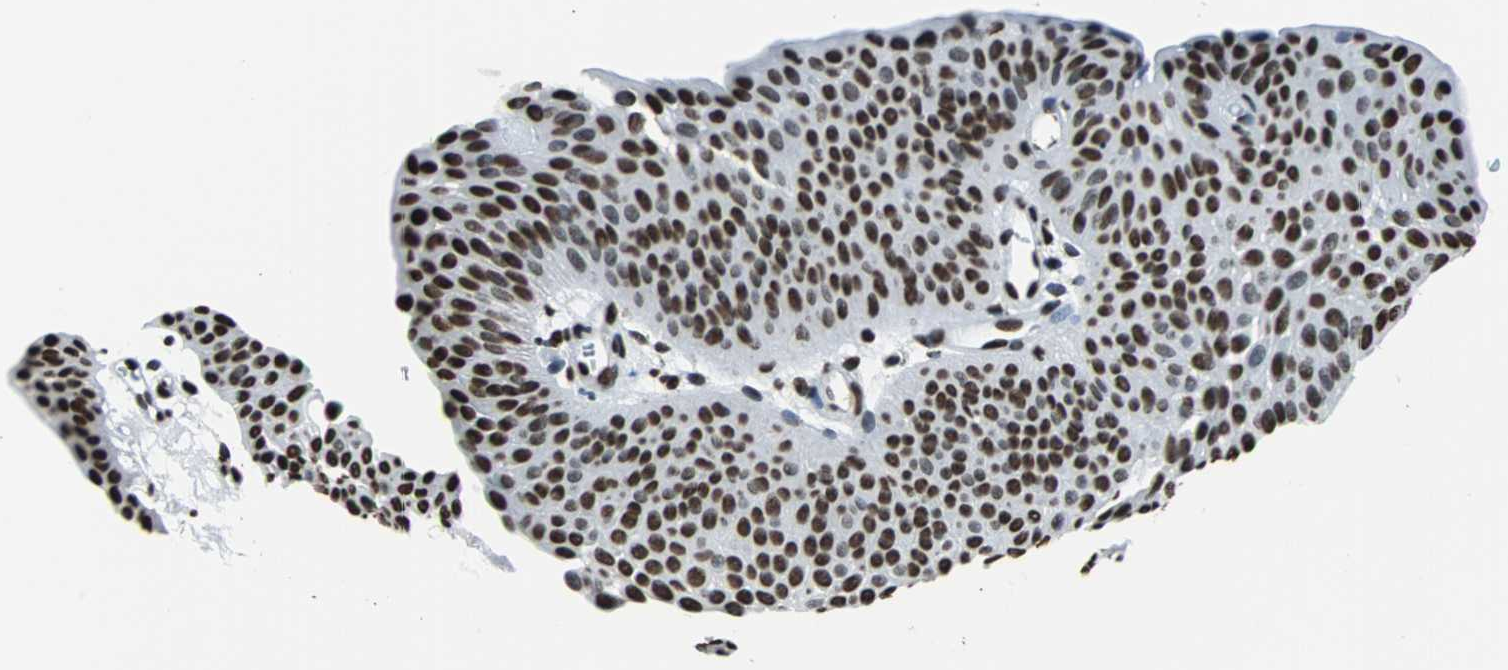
{"staining": {"intensity": "strong", "quantity": ">75%", "location": "nuclear"}, "tissue": "urothelial cancer", "cell_type": "Tumor cells", "image_type": "cancer", "snomed": [{"axis": "morphology", "description": "Urothelial carcinoma, Low grade"}, {"axis": "topography", "description": "Urinary bladder"}], "caption": "Urothelial cancer was stained to show a protein in brown. There is high levels of strong nuclear positivity in approximately >75% of tumor cells. The staining is performed using DAB (3,3'-diaminobenzidine) brown chromogen to label protein expression. The nuclei are counter-stained blue using hematoxylin.", "gene": "FUBP1", "patient": {"sex": "female", "age": 60}}